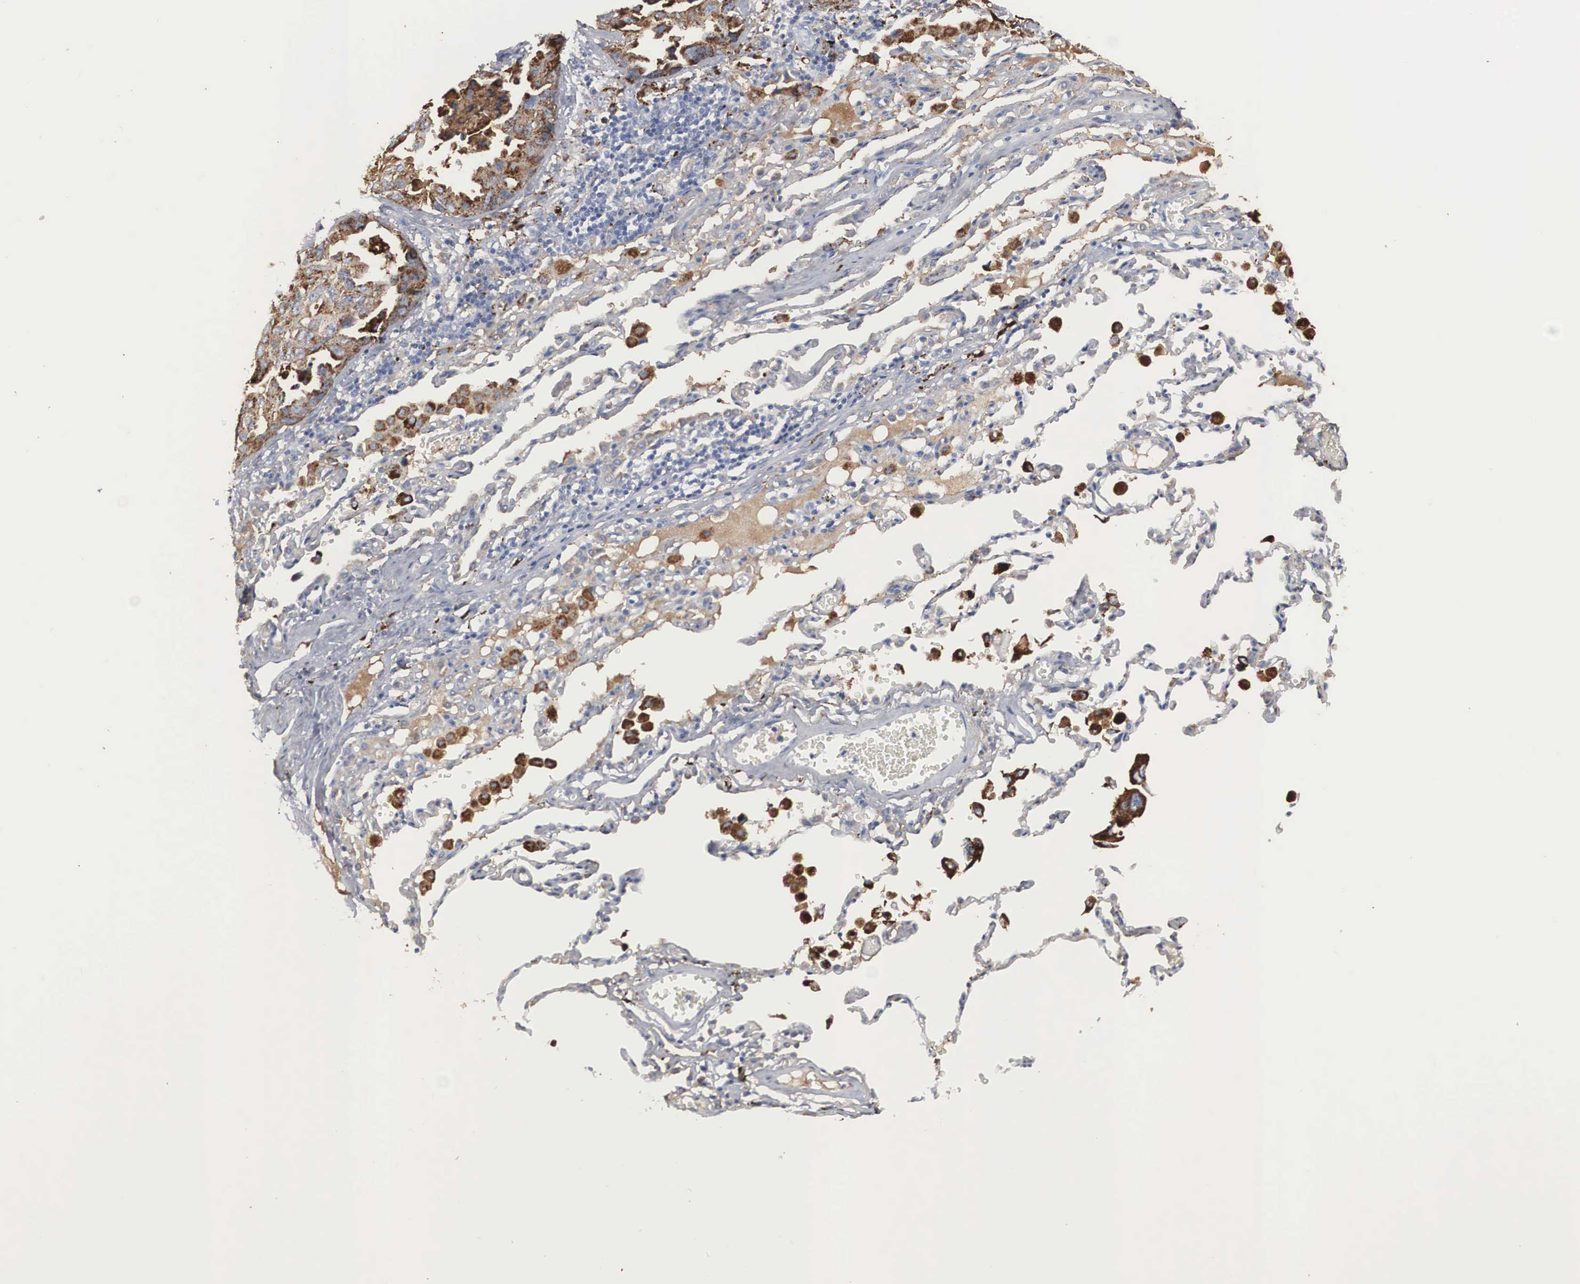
{"staining": {"intensity": "strong", "quantity": ">75%", "location": "cytoplasmic/membranous"}, "tissue": "lung cancer", "cell_type": "Tumor cells", "image_type": "cancer", "snomed": [{"axis": "morphology", "description": "Adenocarcinoma, NOS"}, {"axis": "topography", "description": "Lung"}], "caption": "Lung cancer stained with DAB (3,3'-diaminobenzidine) immunohistochemistry (IHC) demonstrates high levels of strong cytoplasmic/membranous expression in approximately >75% of tumor cells. The staining was performed using DAB (3,3'-diaminobenzidine) to visualize the protein expression in brown, while the nuclei were stained in blue with hematoxylin (Magnification: 20x).", "gene": "LGALS3BP", "patient": {"sex": "male", "age": 64}}